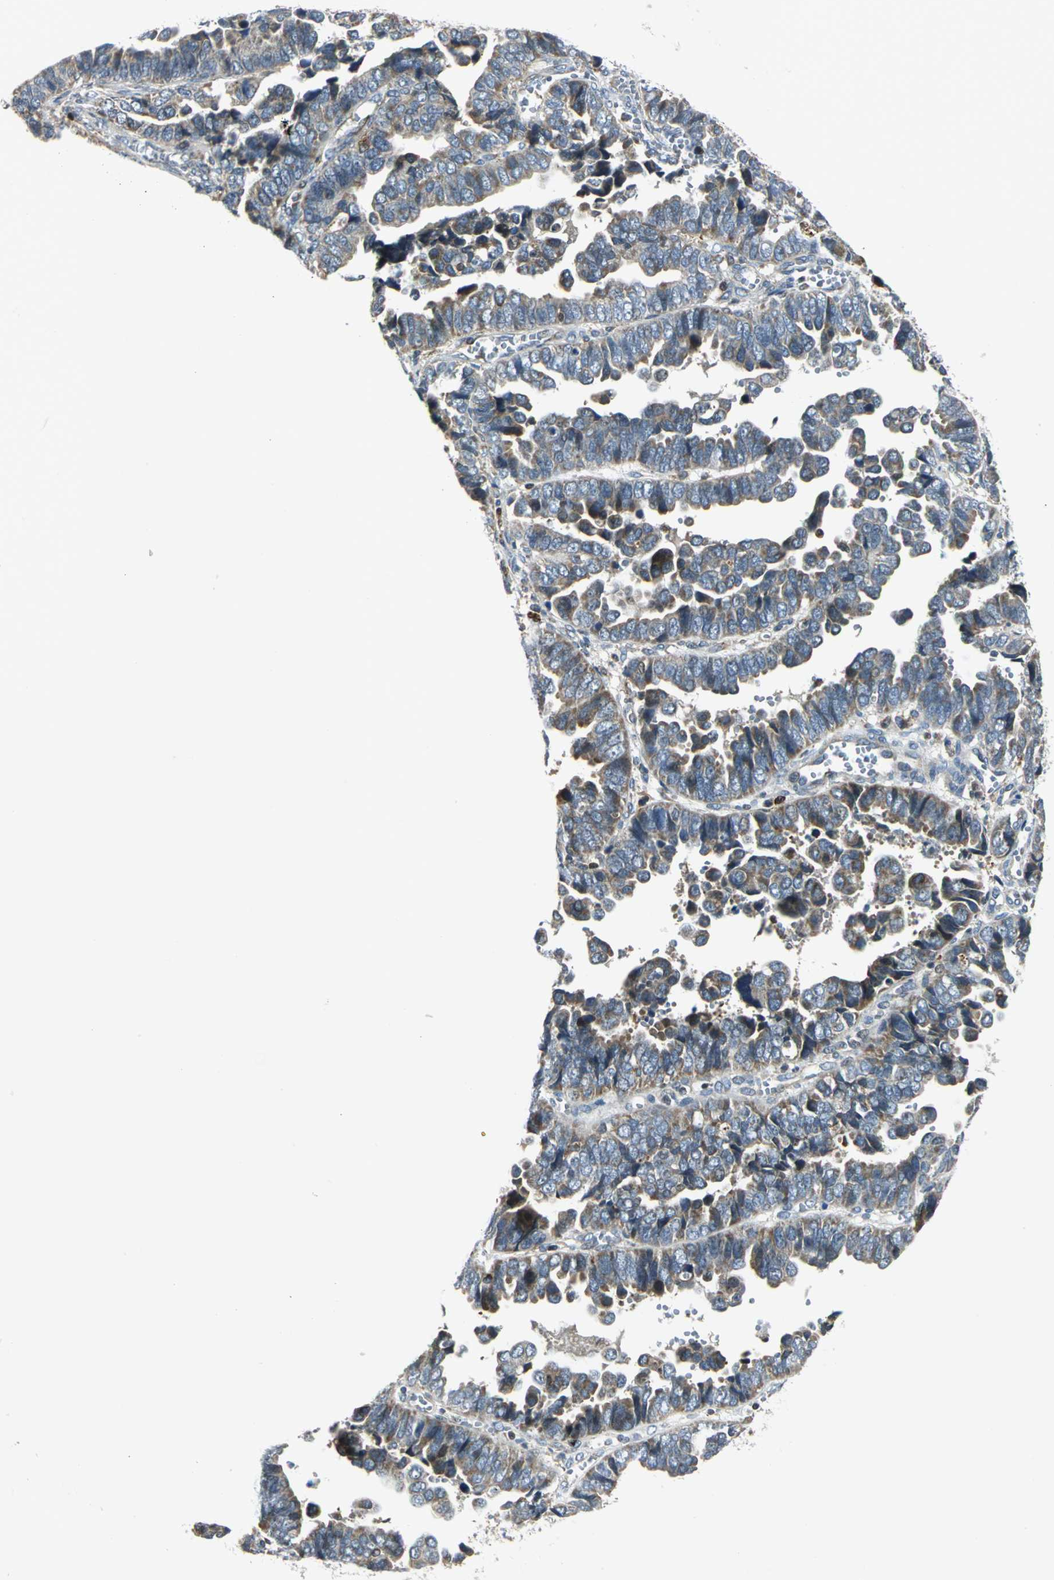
{"staining": {"intensity": "moderate", "quantity": ">75%", "location": "cytoplasmic/membranous"}, "tissue": "endometrial cancer", "cell_type": "Tumor cells", "image_type": "cancer", "snomed": [{"axis": "morphology", "description": "Adenocarcinoma, NOS"}, {"axis": "topography", "description": "Endometrium"}], "caption": "Tumor cells demonstrate moderate cytoplasmic/membranous staining in about >75% of cells in endometrial cancer (adenocarcinoma).", "gene": "USP40", "patient": {"sex": "female", "age": 75}}